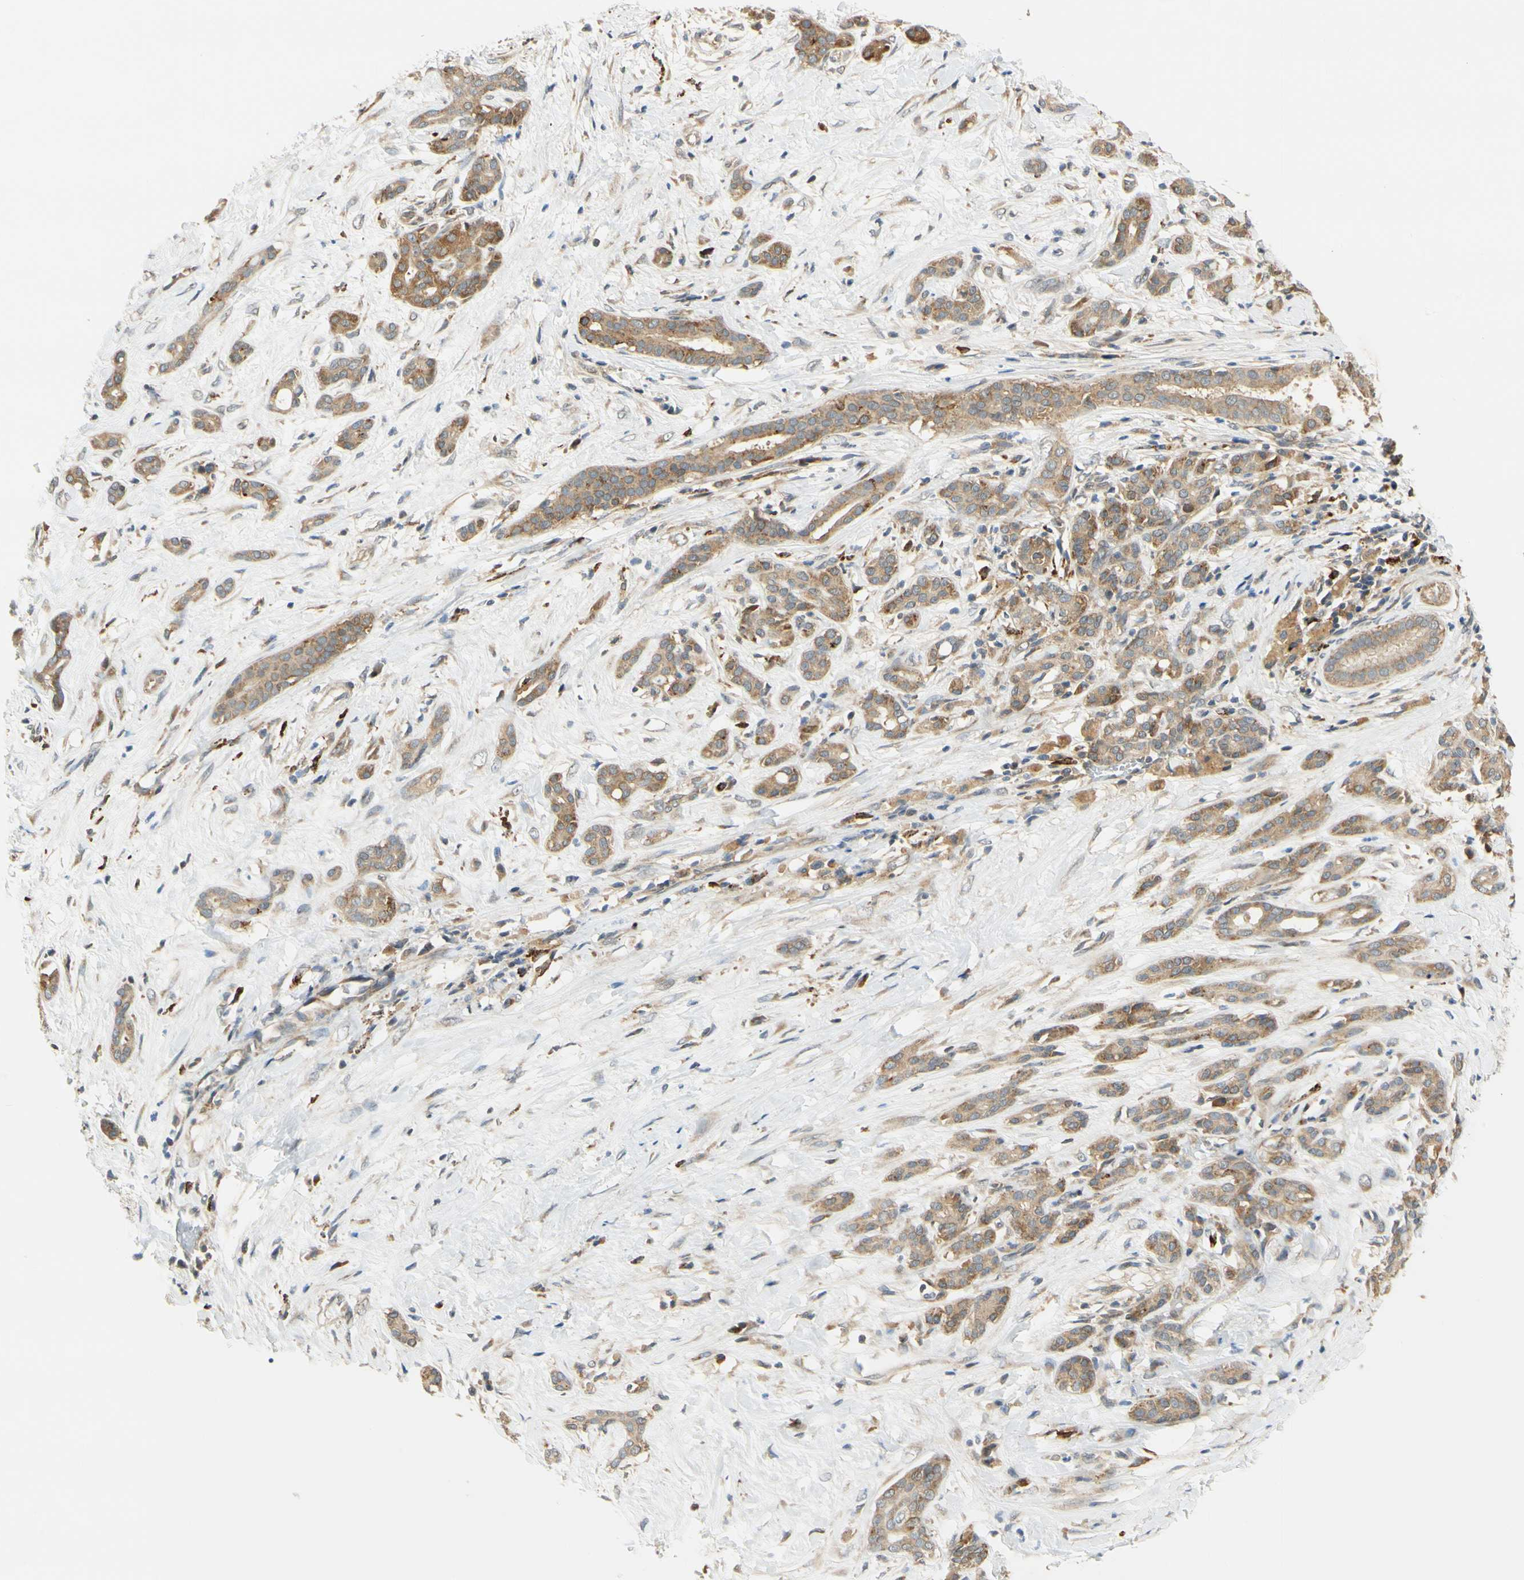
{"staining": {"intensity": "moderate", "quantity": "25%-75%", "location": "cytoplasmic/membranous"}, "tissue": "pancreatic cancer", "cell_type": "Tumor cells", "image_type": "cancer", "snomed": [{"axis": "morphology", "description": "Adenocarcinoma, NOS"}, {"axis": "topography", "description": "Pancreas"}], "caption": "A brown stain highlights moderate cytoplasmic/membranous expression of a protein in human adenocarcinoma (pancreatic) tumor cells. The staining was performed using DAB (3,3'-diaminobenzidine), with brown indicating positive protein expression. Nuclei are stained blue with hematoxylin.", "gene": "ANKHD1", "patient": {"sex": "male", "age": 41}}